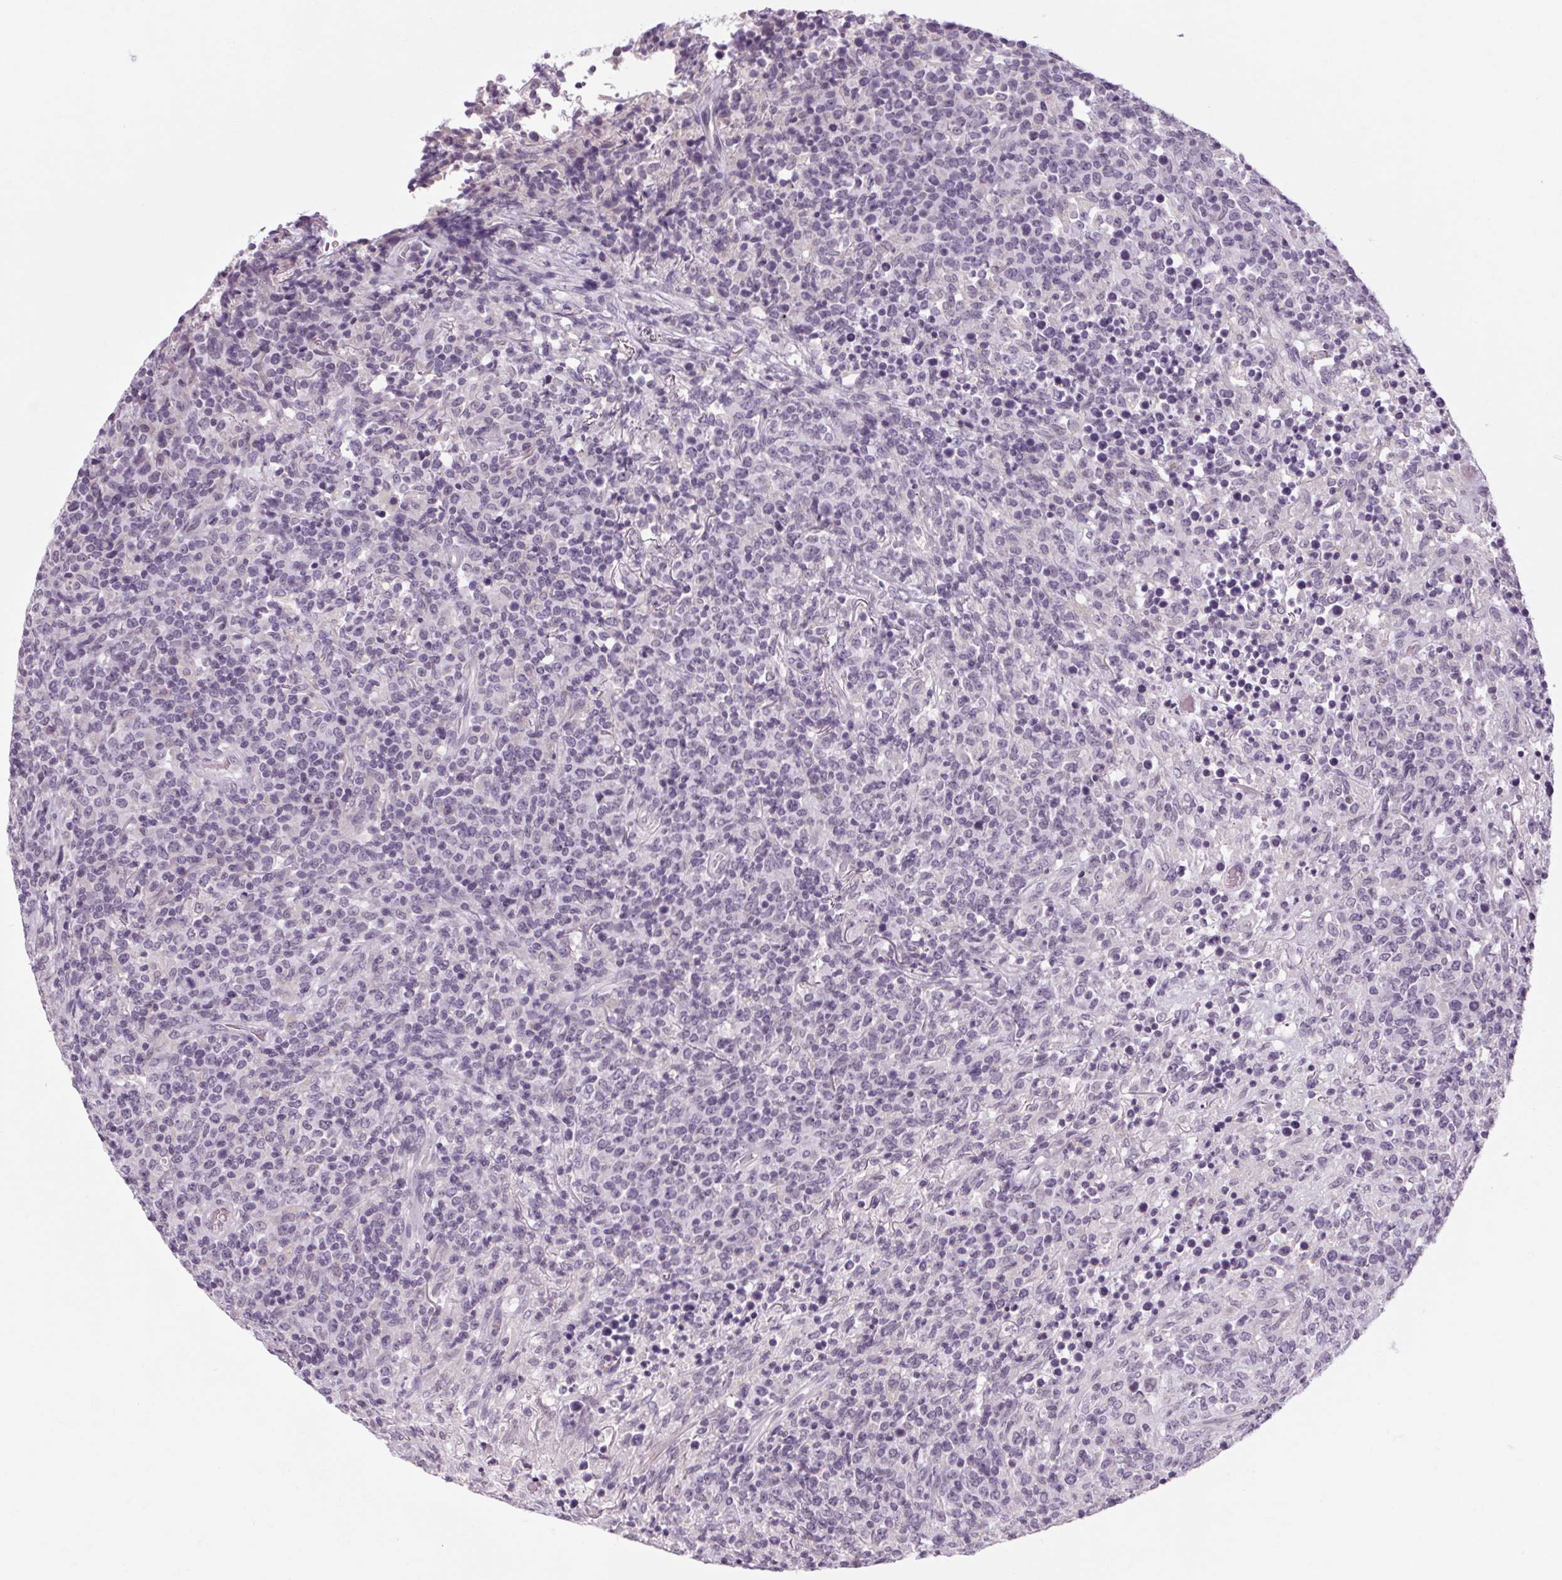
{"staining": {"intensity": "negative", "quantity": "none", "location": "none"}, "tissue": "lymphoma", "cell_type": "Tumor cells", "image_type": "cancer", "snomed": [{"axis": "morphology", "description": "Malignant lymphoma, non-Hodgkin's type, High grade"}, {"axis": "topography", "description": "Lung"}], "caption": "IHC of high-grade malignant lymphoma, non-Hodgkin's type displays no positivity in tumor cells.", "gene": "KLHL40", "patient": {"sex": "male", "age": 79}}